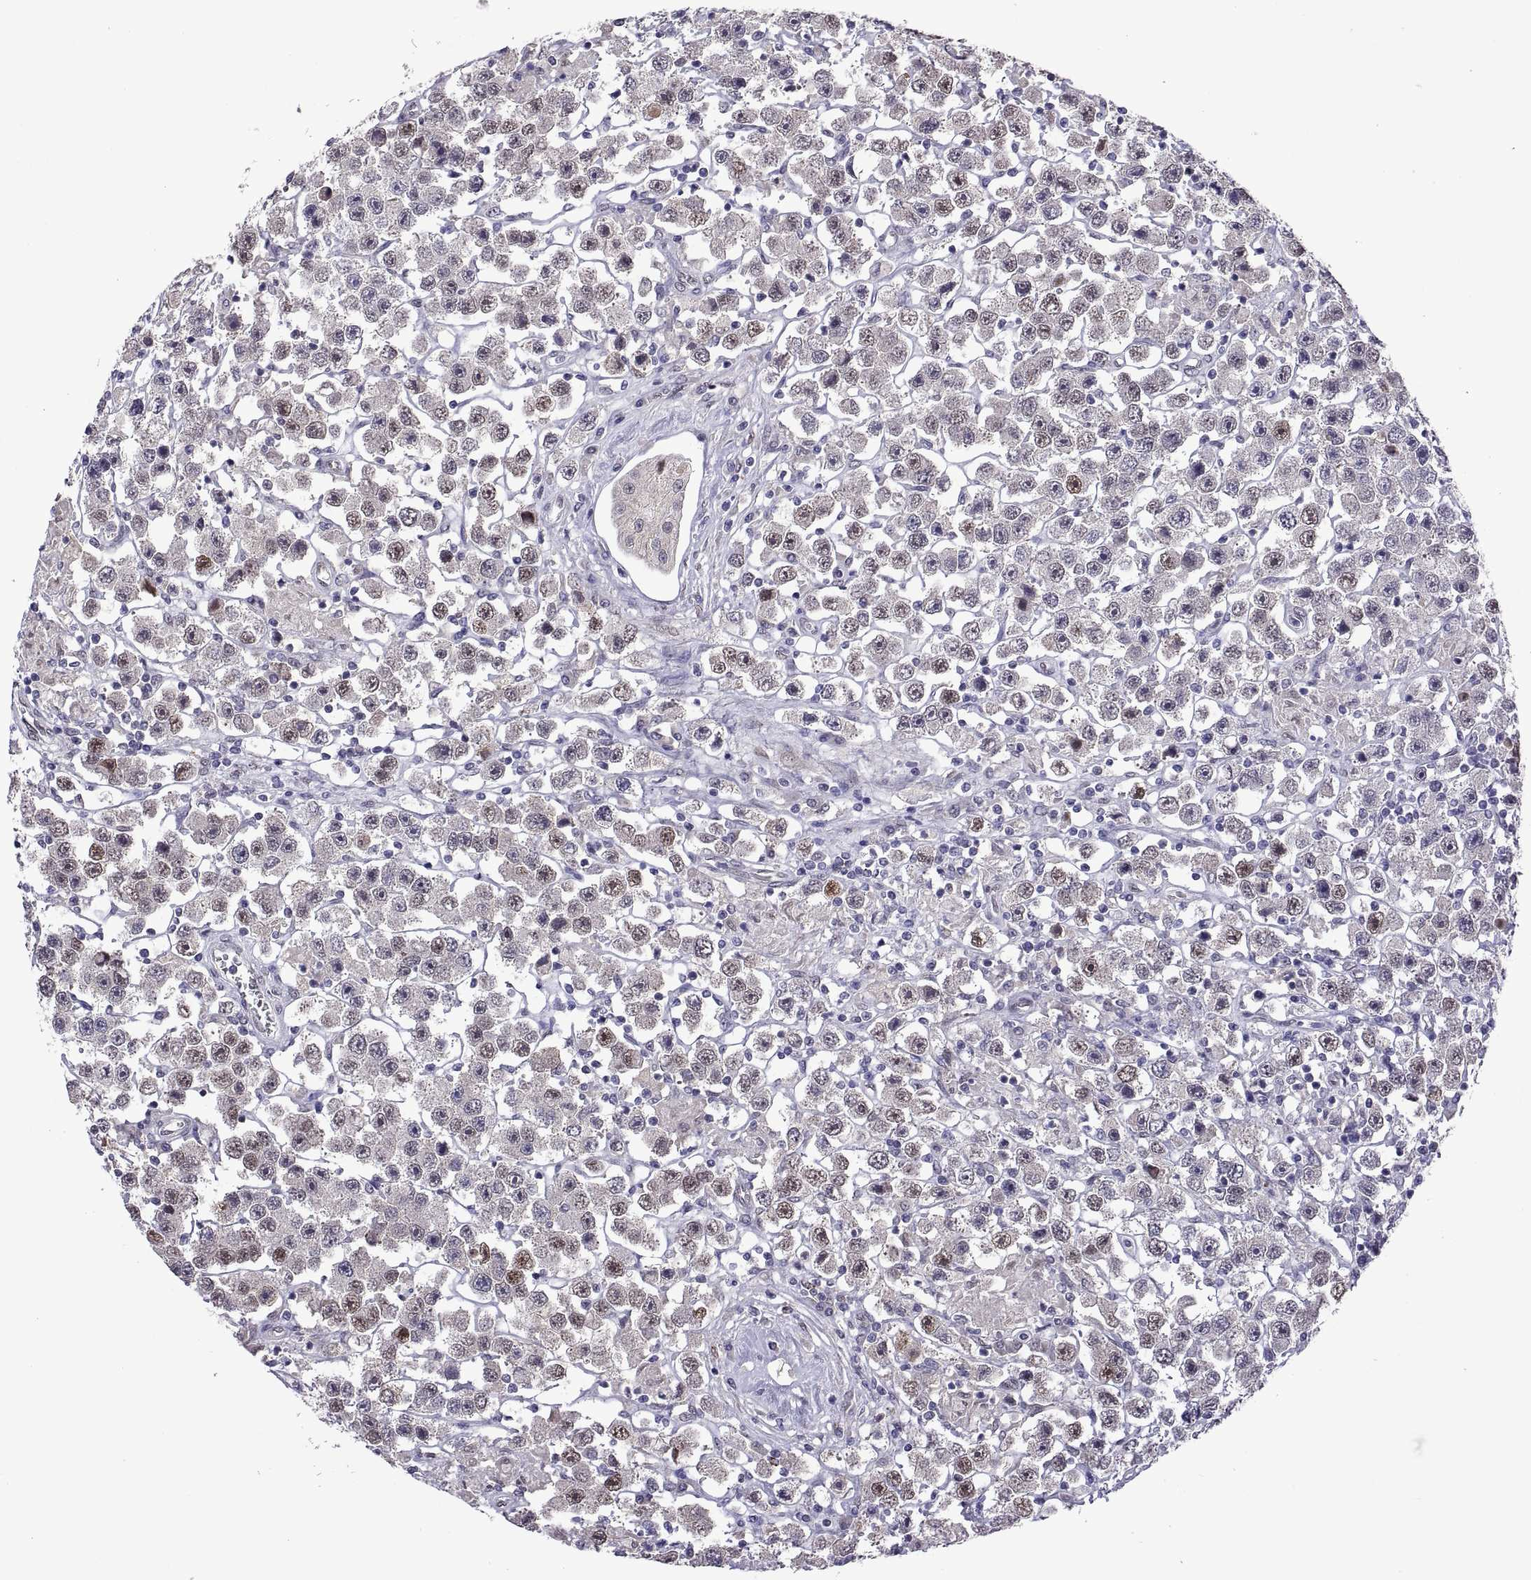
{"staining": {"intensity": "moderate", "quantity": "25%-75%", "location": "nuclear"}, "tissue": "testis cancer", "cell_type": "Tumor cells", "image_type": "cancer", "snomed": [{"axis": "morphology", "description": "Seminoma, NOS"}, {"axis": "topography", "description": "Testis"}], "caption": "Immunohistochemical staining of human testis seminoma exhibits medium levels of moderate nuclear expression in about 25%-75% of tumor cells.", "gene": "NR4A1", "patient": {"sex": "male", "age": 45}}